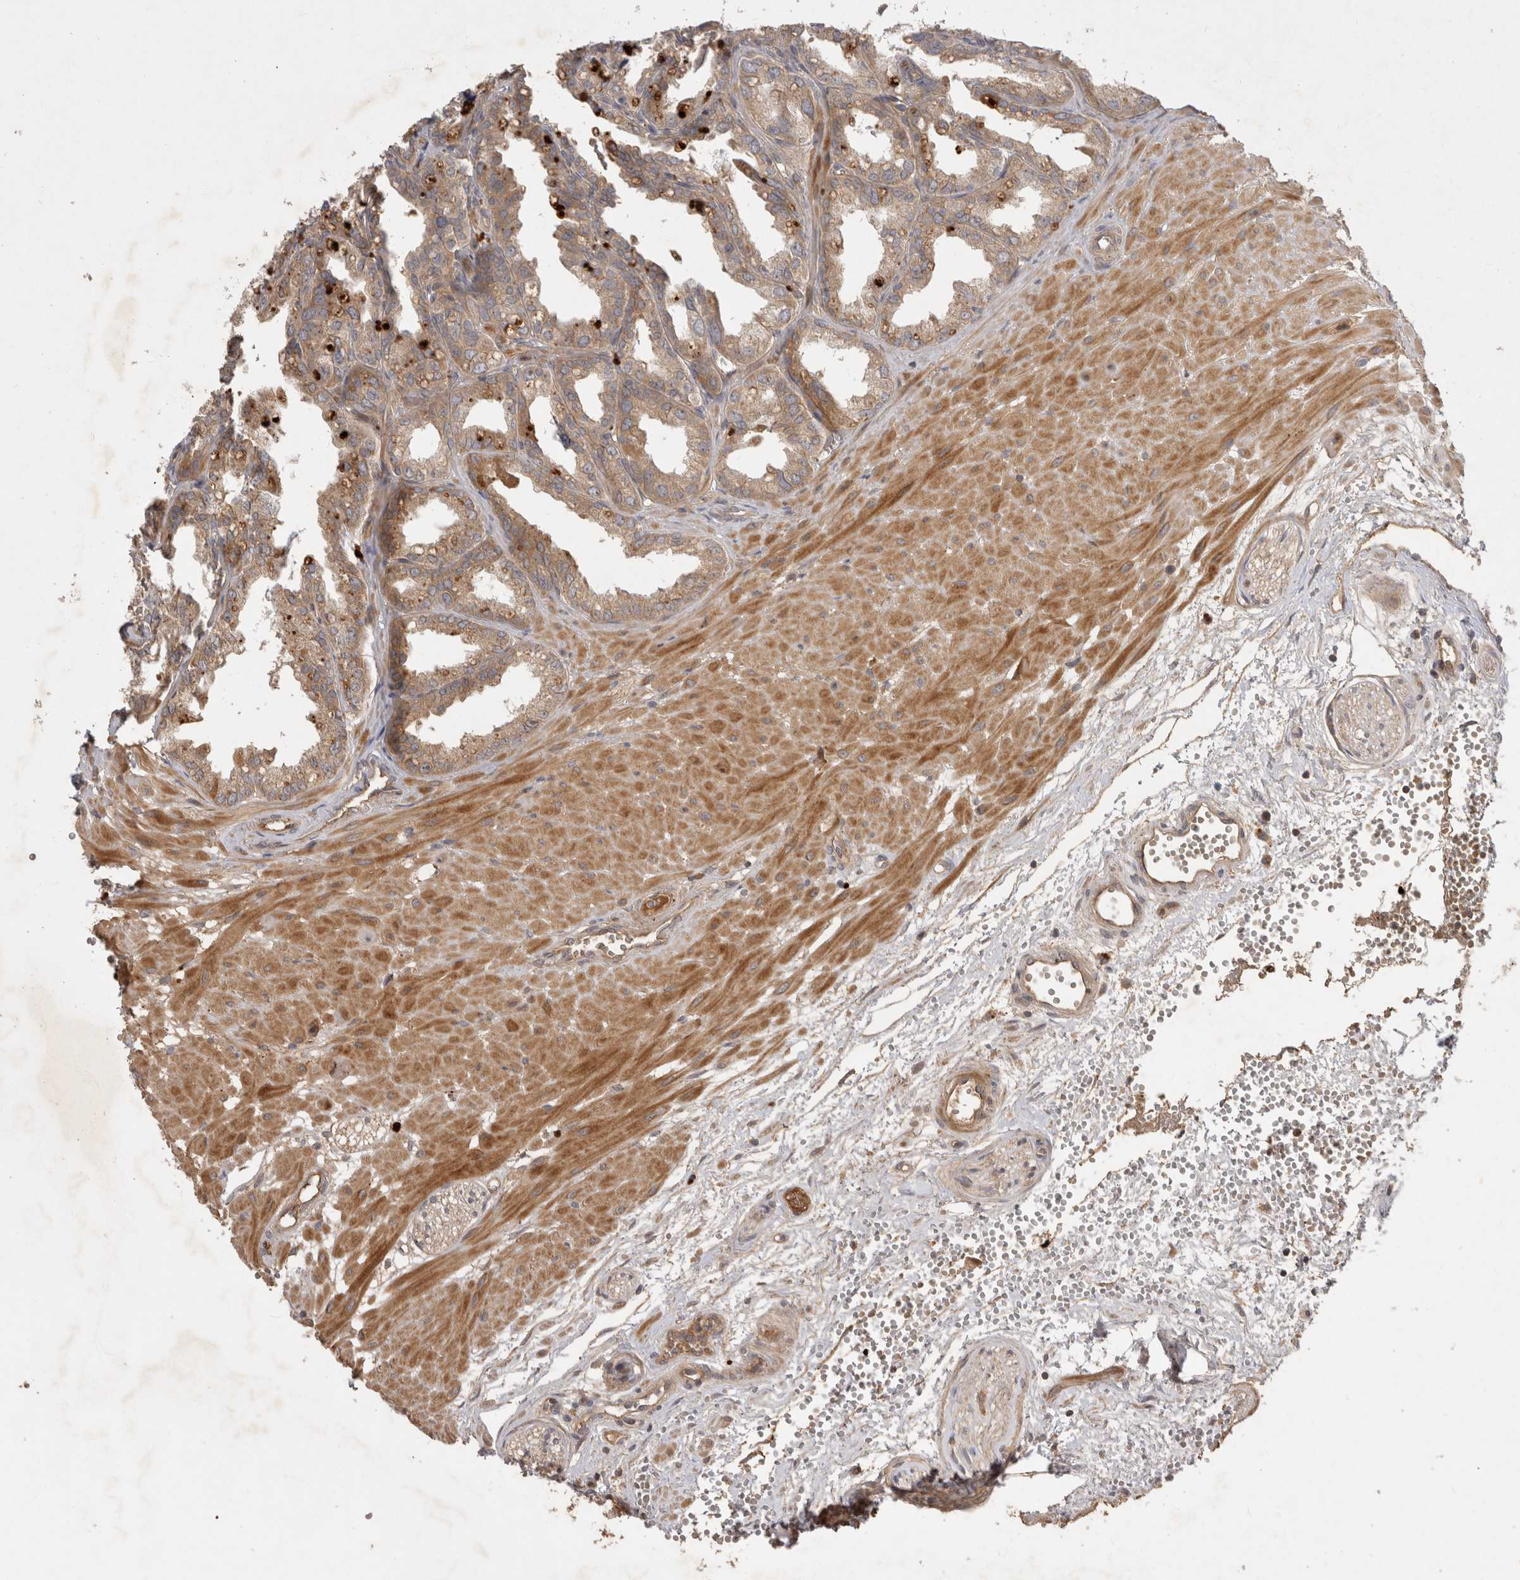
{"staining": {"intensity": "moderate", "quantity": ">75%", "location": "cytoplasmic/membranous"}, "tissue": "seminal vesicle", "cell_type": "Glandular cells", "image_type": "normal", "snomed": [{"axis": "morphology", "description": "Normal tissue, NOS"}, {"axis": "topography", "description": "Prostate"}, {"axis": "topography", "description": "Seminal veicle"}], "caption": "This histopathology image shows IHC staining of unremarkable human seminal vesicle, with medium moderate cytoplasmic/membranous positivity in about >75% of glandular cells.", "gene": "PPP1R42", "patient": {"sex": "male", "age": 51}}